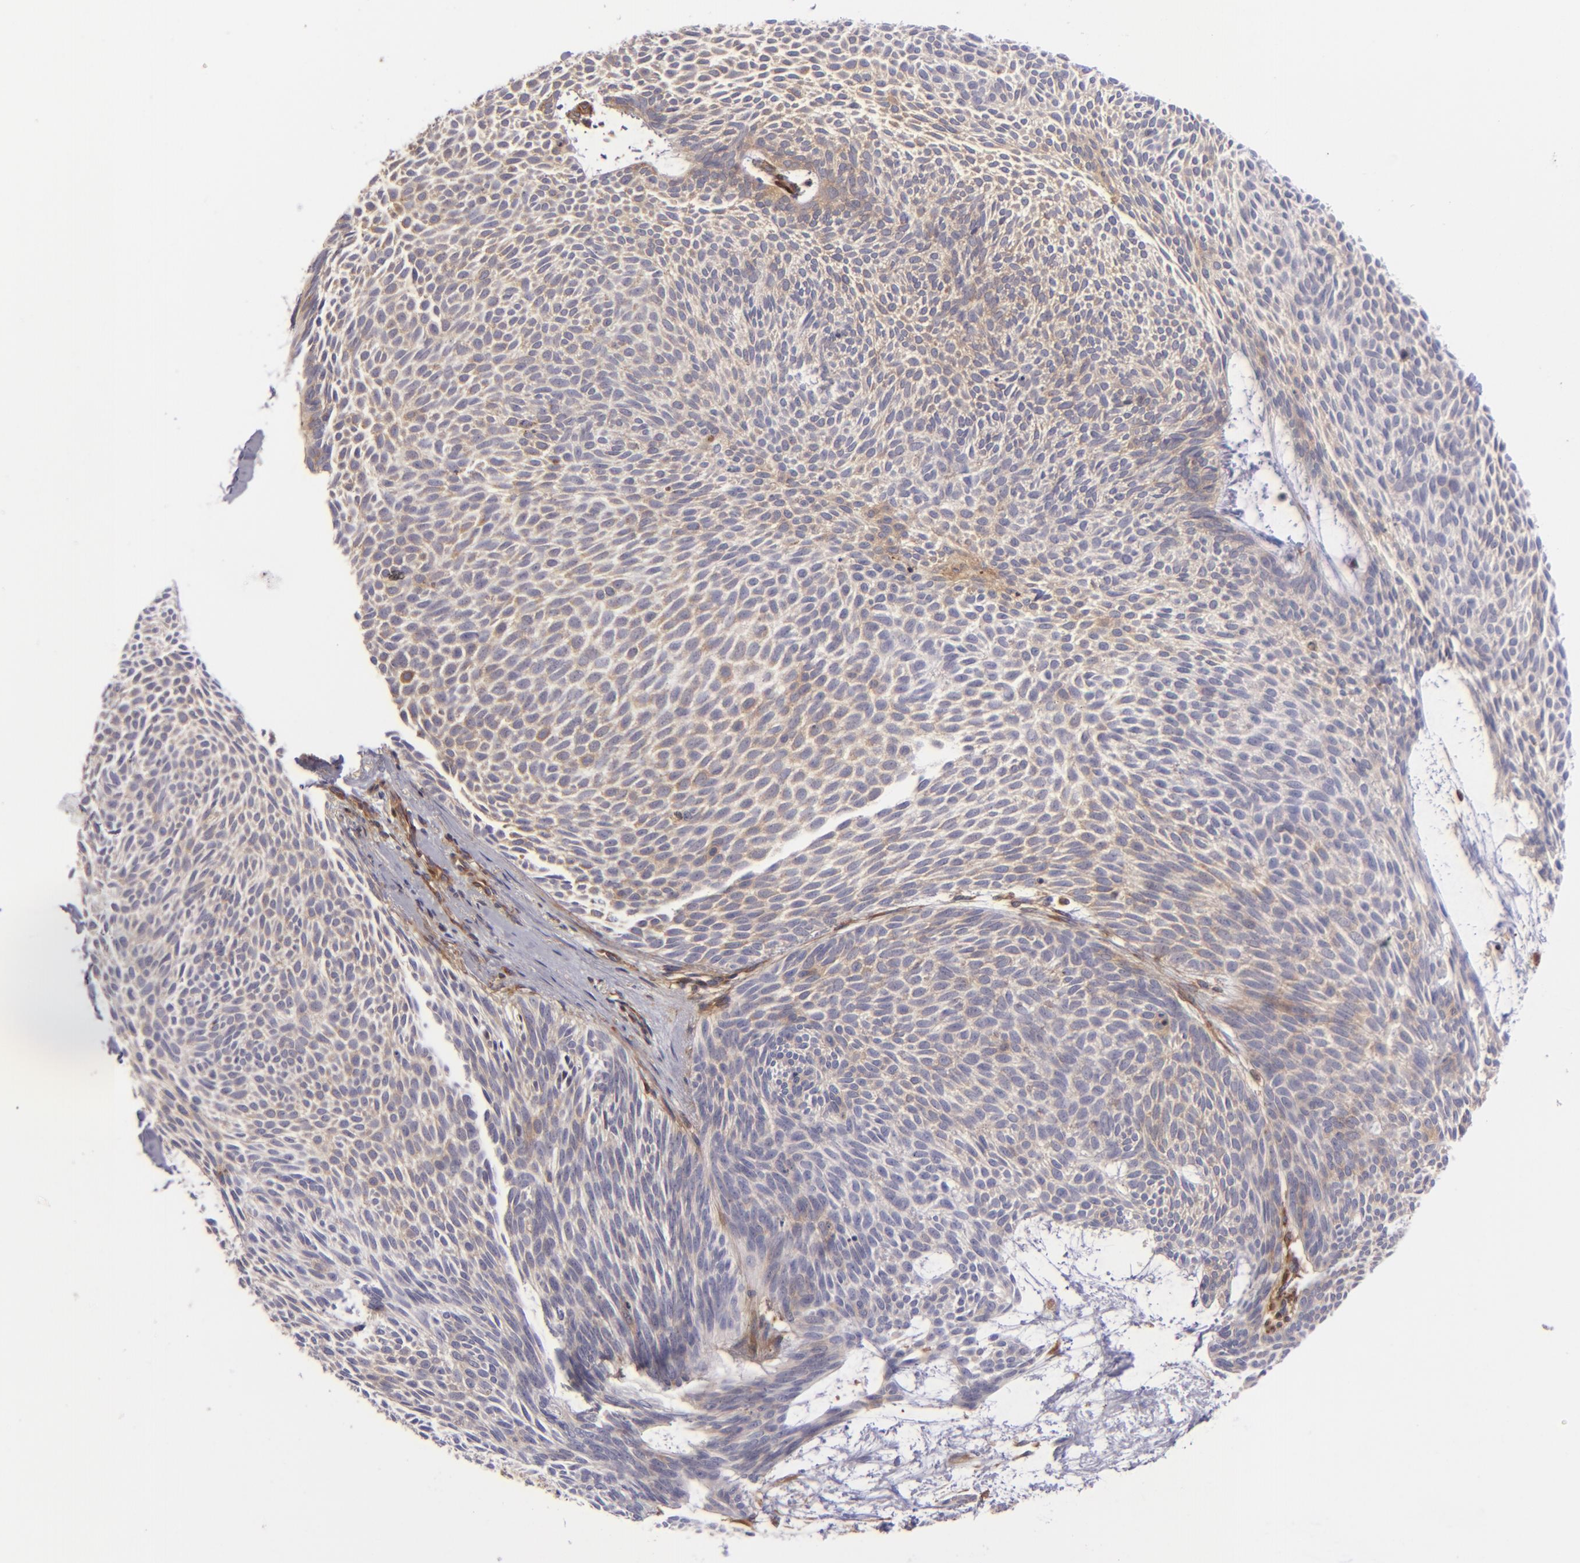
{"staining": {"intensity": "weak", "quantity": ">75%", "location": "cytoplasmic/membranous"}, "tissue": "skin cancer", "cell_type": "Tumor cells", "image_type": "cancer", "snomed": [{"axis": "morphology", "description": "Basal cell carcinoma"}, {"axis": "topography", "description": "Skin"}], "caption": "Protein positivity by IHC demonstrates weak cytoplasmic/membranous expression in approximately >75% of tumor cells in skin basal cell carcinoma. (Brightfield microscopy of DAB IHC at high magnification).", "gene": "VCL", "patient": {"sex": "male", "age": 84}}